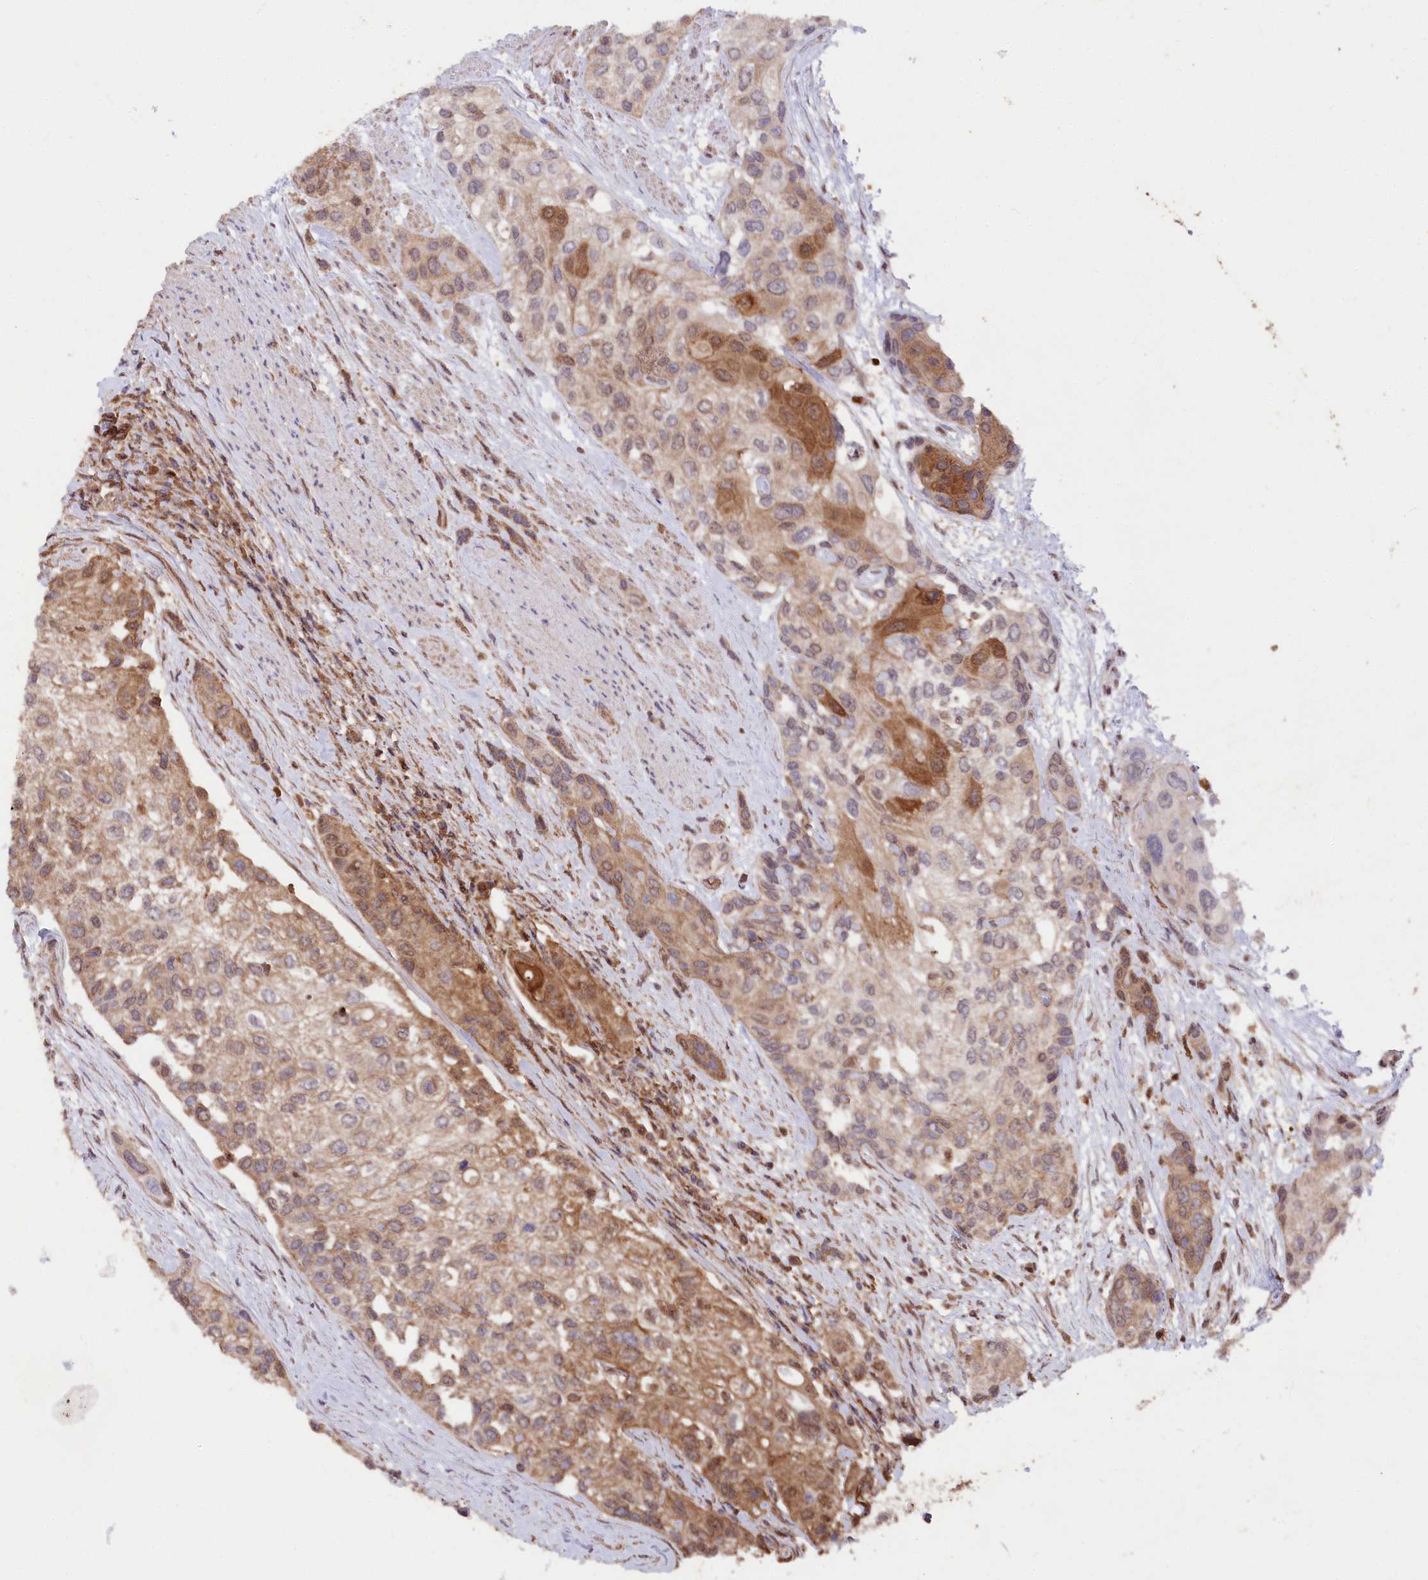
{"staining": {"intensity": "moderate", "quantity": ">75%", "location": "cytoplasmic/membranous"}, "tissue": "urothelial cancer", "cell_type": "Tumor cells", "image_type": "cancer", "snomed": [{"axis": "morphology", "description": "Normal tissue, NOS"}, {"axis": "morphology", "description": "Urothelial carcinoma, High grade"}, {"axis": "topography", "description": "Vascular tissue"}, {"axis": "topography", "description": "Urinary bladder"}], "caption": "Approximately >75% of tumor cells in human urothelial carcinoma (high-grade) reveal moderate cytoplasmic/membranous protein positivity as visualized by brown immunohistochemical staining.", "gene": "LSG1", "patient": {"sex": "female", "age": 56}}